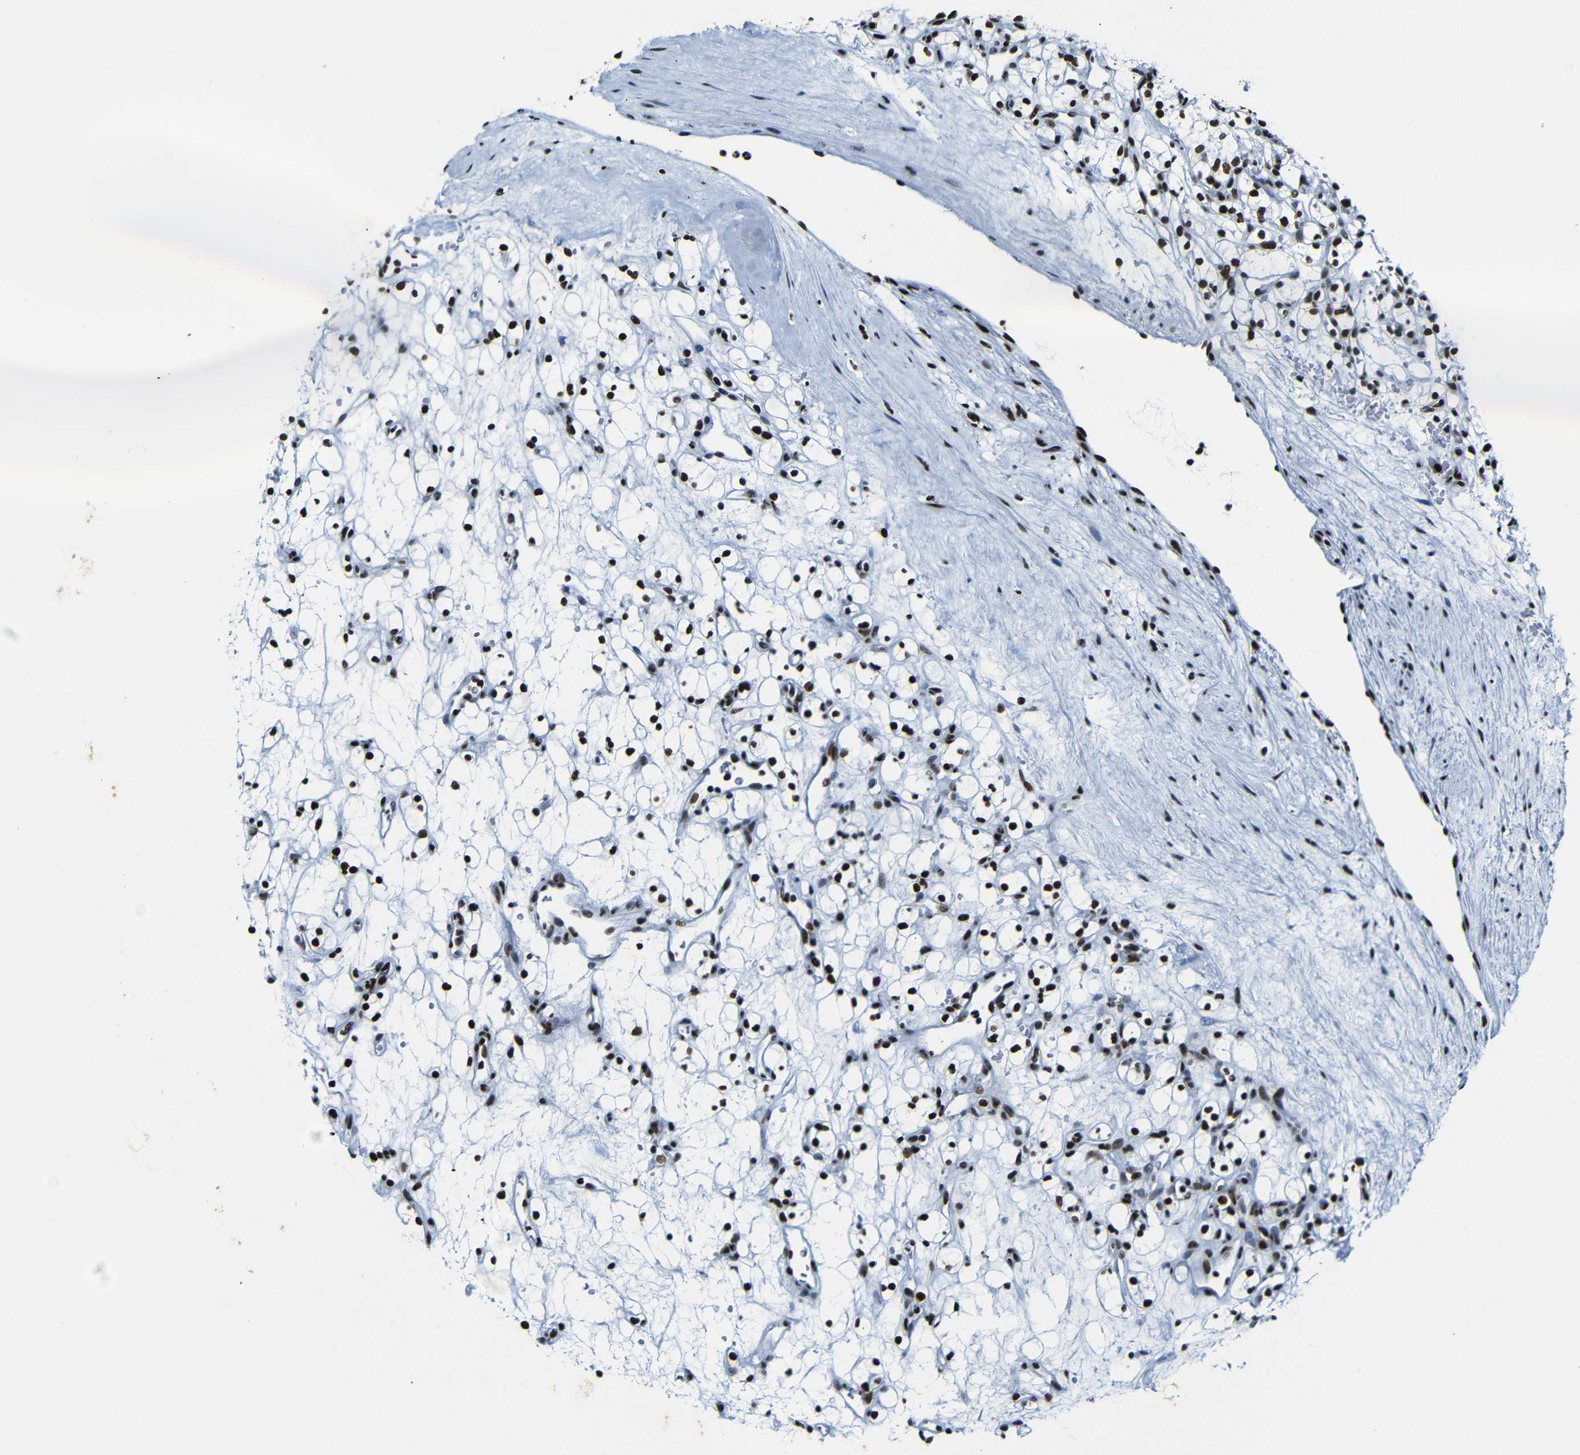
{"staining": {"intensity": "strong", "quantity": ">75%", "location": "nuclear"}, "tissue": "renal cancer", "cell_type": "Tumor cells", "image_type": "cancer", "snomed": [{"axis": "morphology", "description": "Adenocarcinoma, NOS"}, {"axis": "topography", "description": "Kidney"}], "caption": "This is an image of IHC staining of renal cancer (adenocarcinoma), which shows strong staining in the nuclear of tumor cells.", "gene": "SRSF1", "patient": {"sex": "female", "age": 60}}